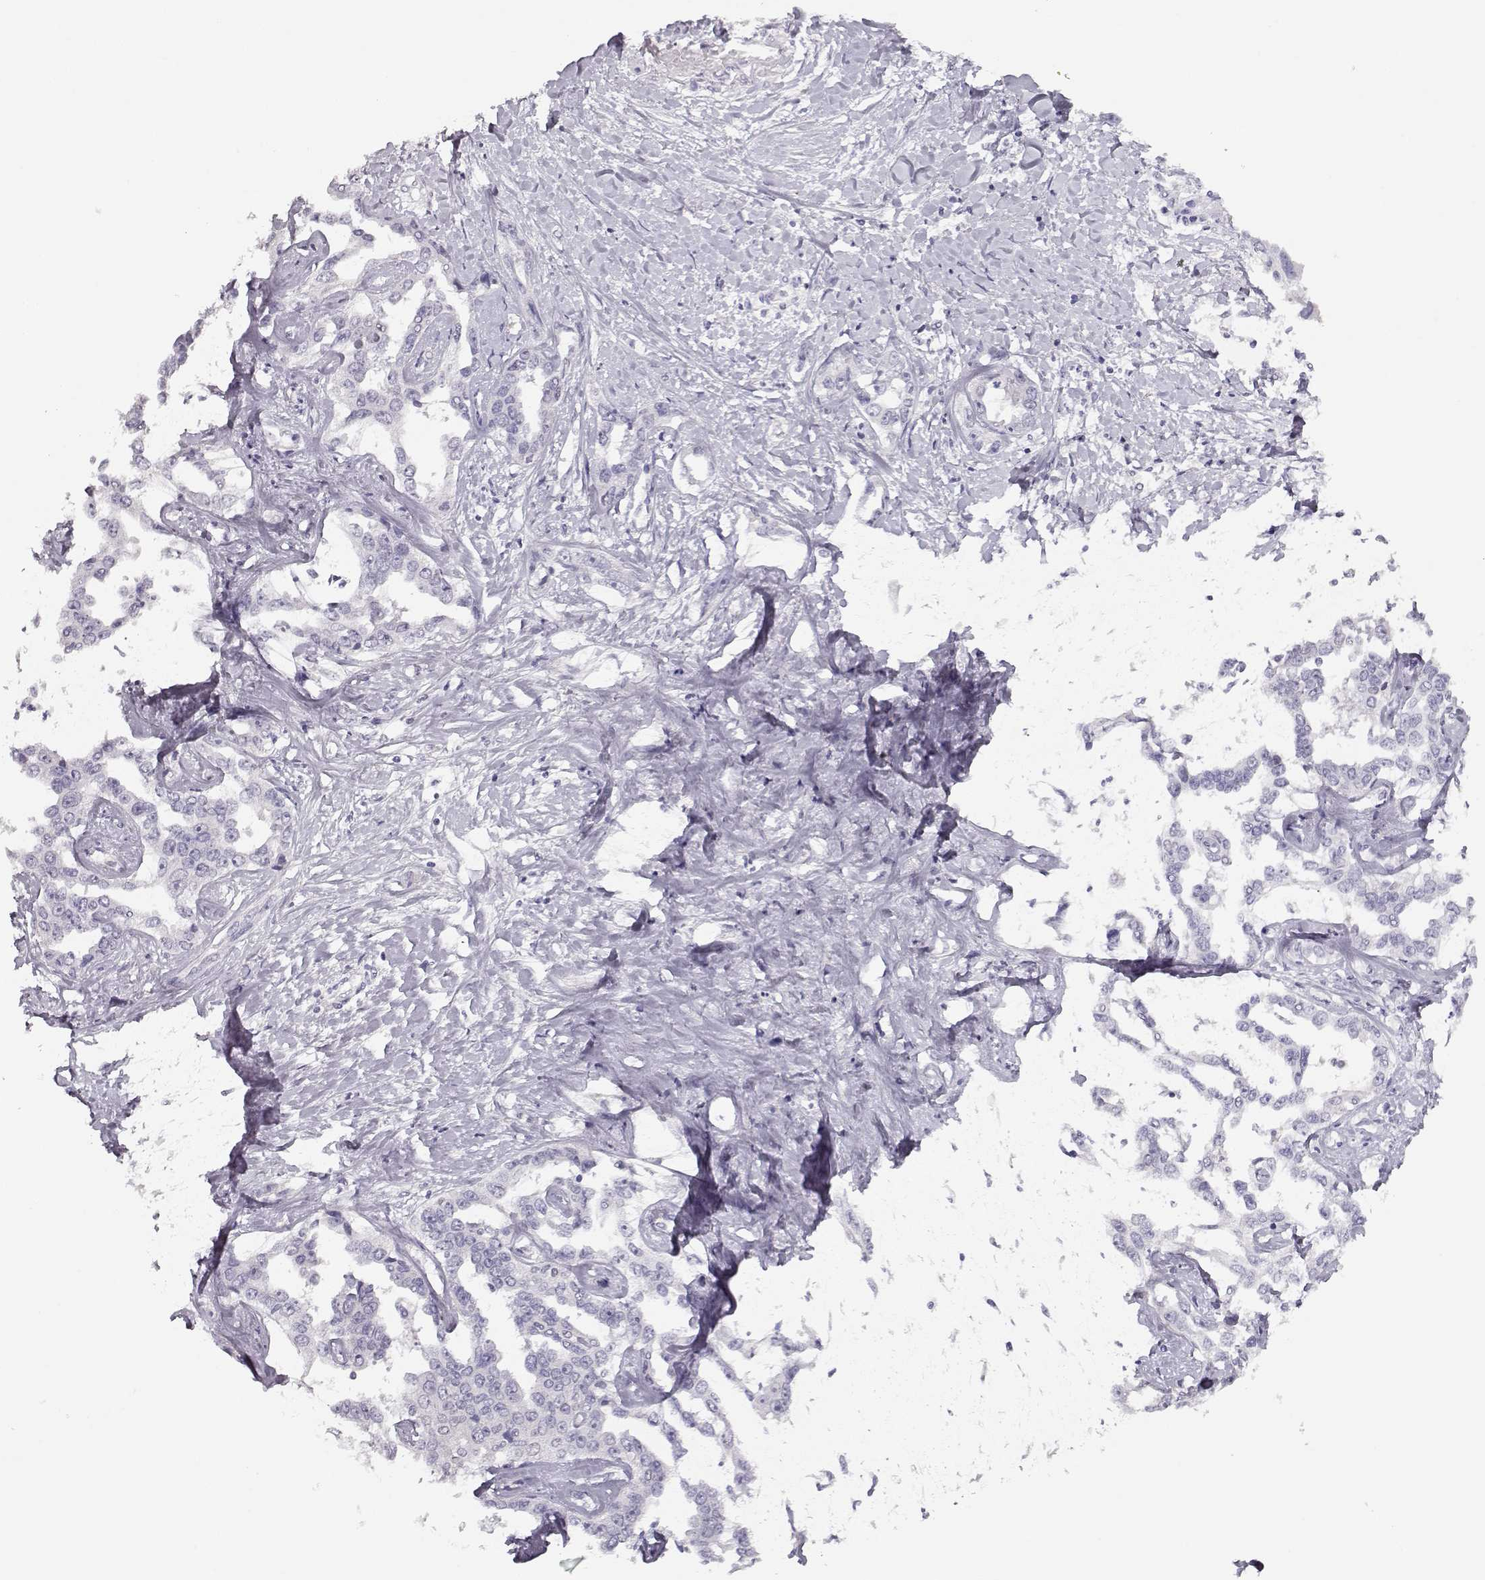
{"staining": {"intensity": "negative", "quantity": "none", "location": "none"}, "tissue": "liver cancer", "cell_type": "Tumor cells", "image_type": "cancer", "snomed": [{"axis": "morphology", "description": "Cholangiocarcinoma"}, {"axis": "topography", "description": "Liver"}], "caption": "High power microscopy histopathology image of an IHC photomicrograph of liver cancer, revealing no significant positivity in tumor cells.", "gene": "IMPG1", "patient": {"sex": "male", "age": 59}}